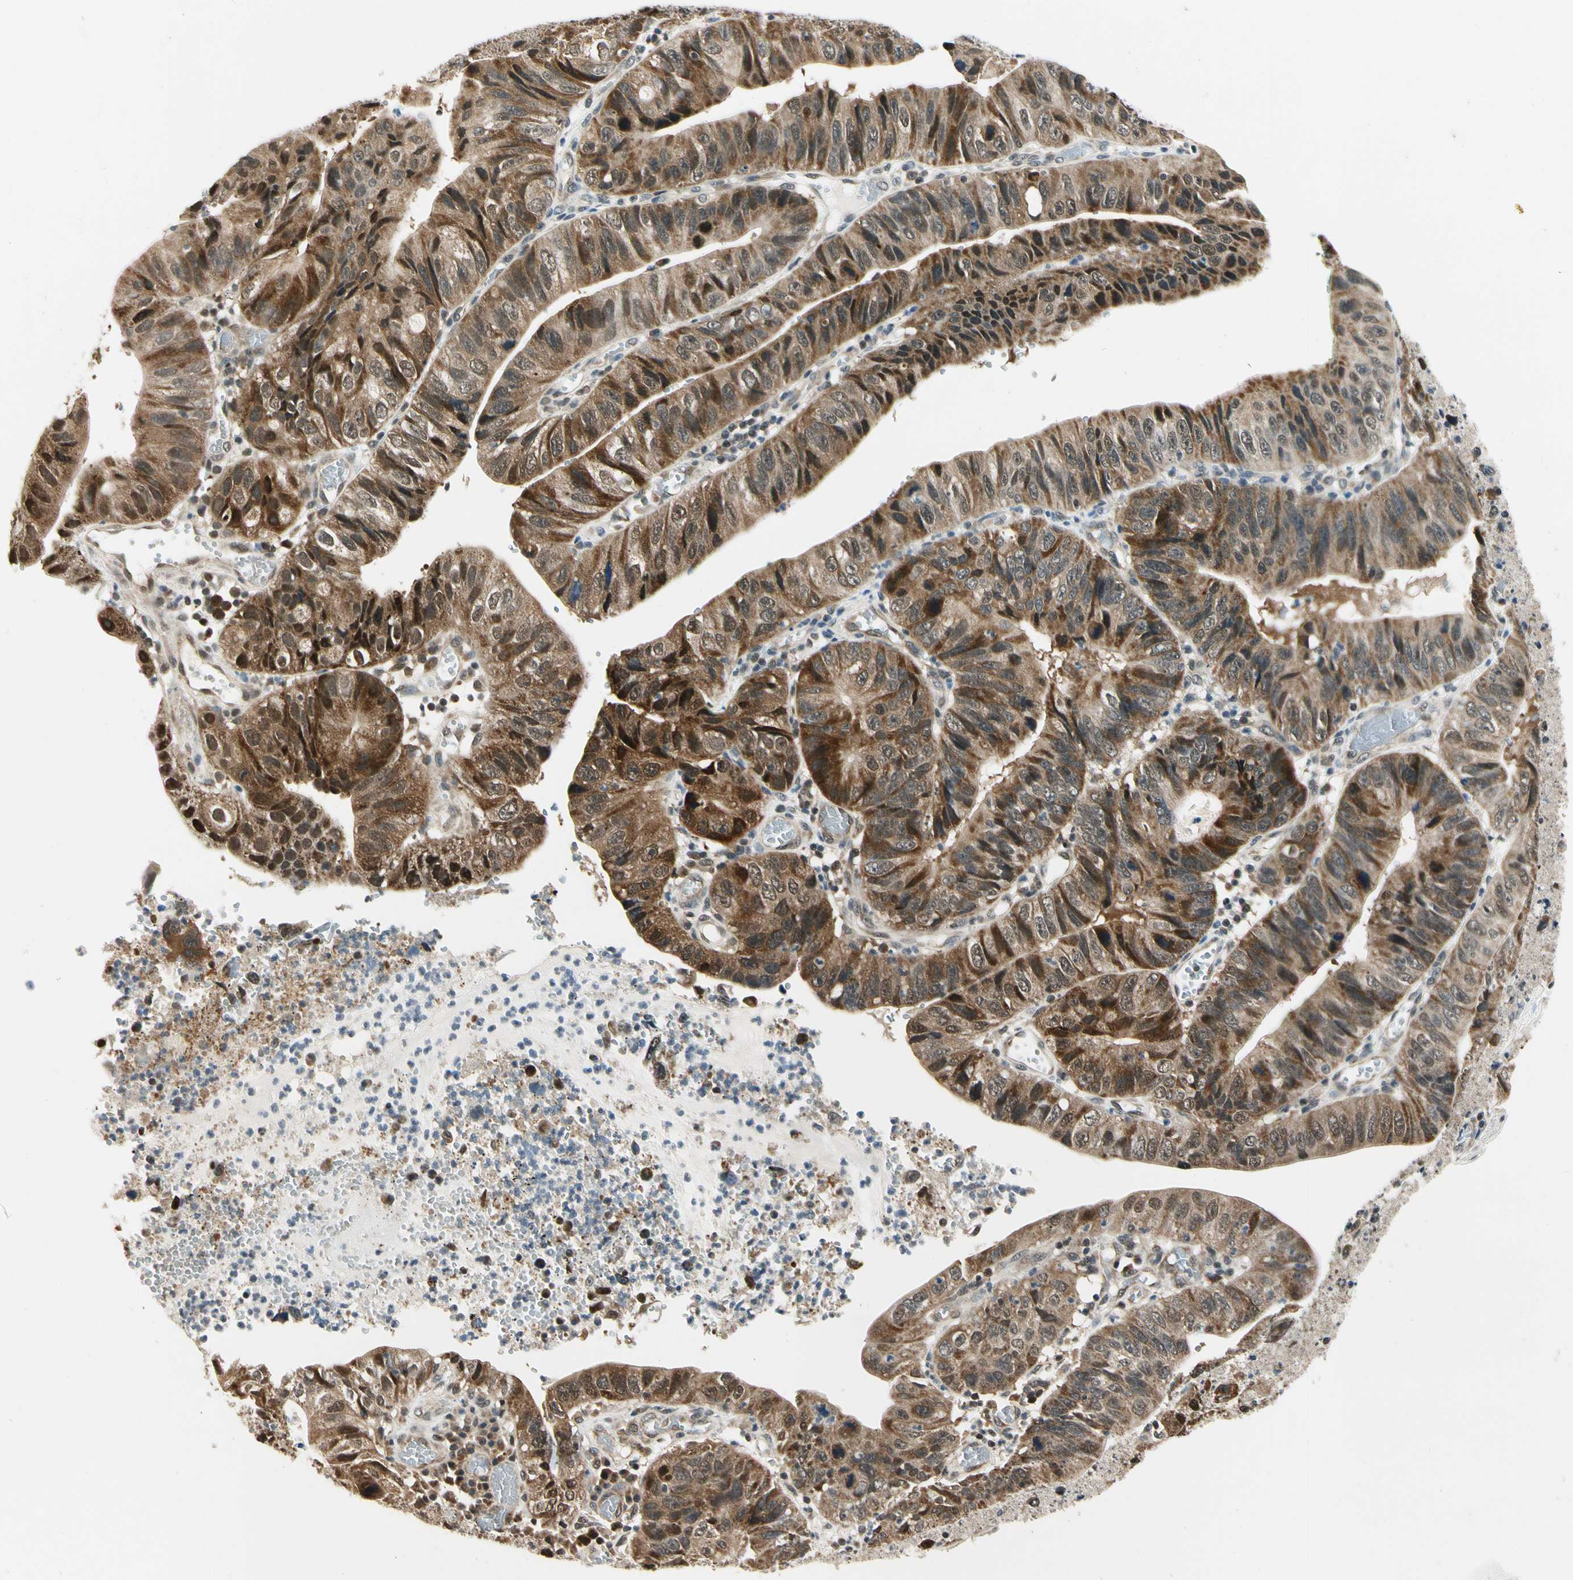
{"staining": {"intensity": "strong", "quantity": ">75%", "location": "cytoplasmic/membranous"}, "tissue": "stomach cancer", "cell_type": "Tumor cells", "image_type": "cancer", "snomed": [{"axis": "morphology", "description": "Adenocarcinoma, NOS"}, {"axis": "topography", "description": "Stomach"}], "caption": "About >75% of tumor cells in human stomach cancer reveal strong cytoplasmic/membranous protein expression as visualized by brown immunohistochemical staining.", "gene": "PDK2", "patient": {"sex": "male", "age": 59}}